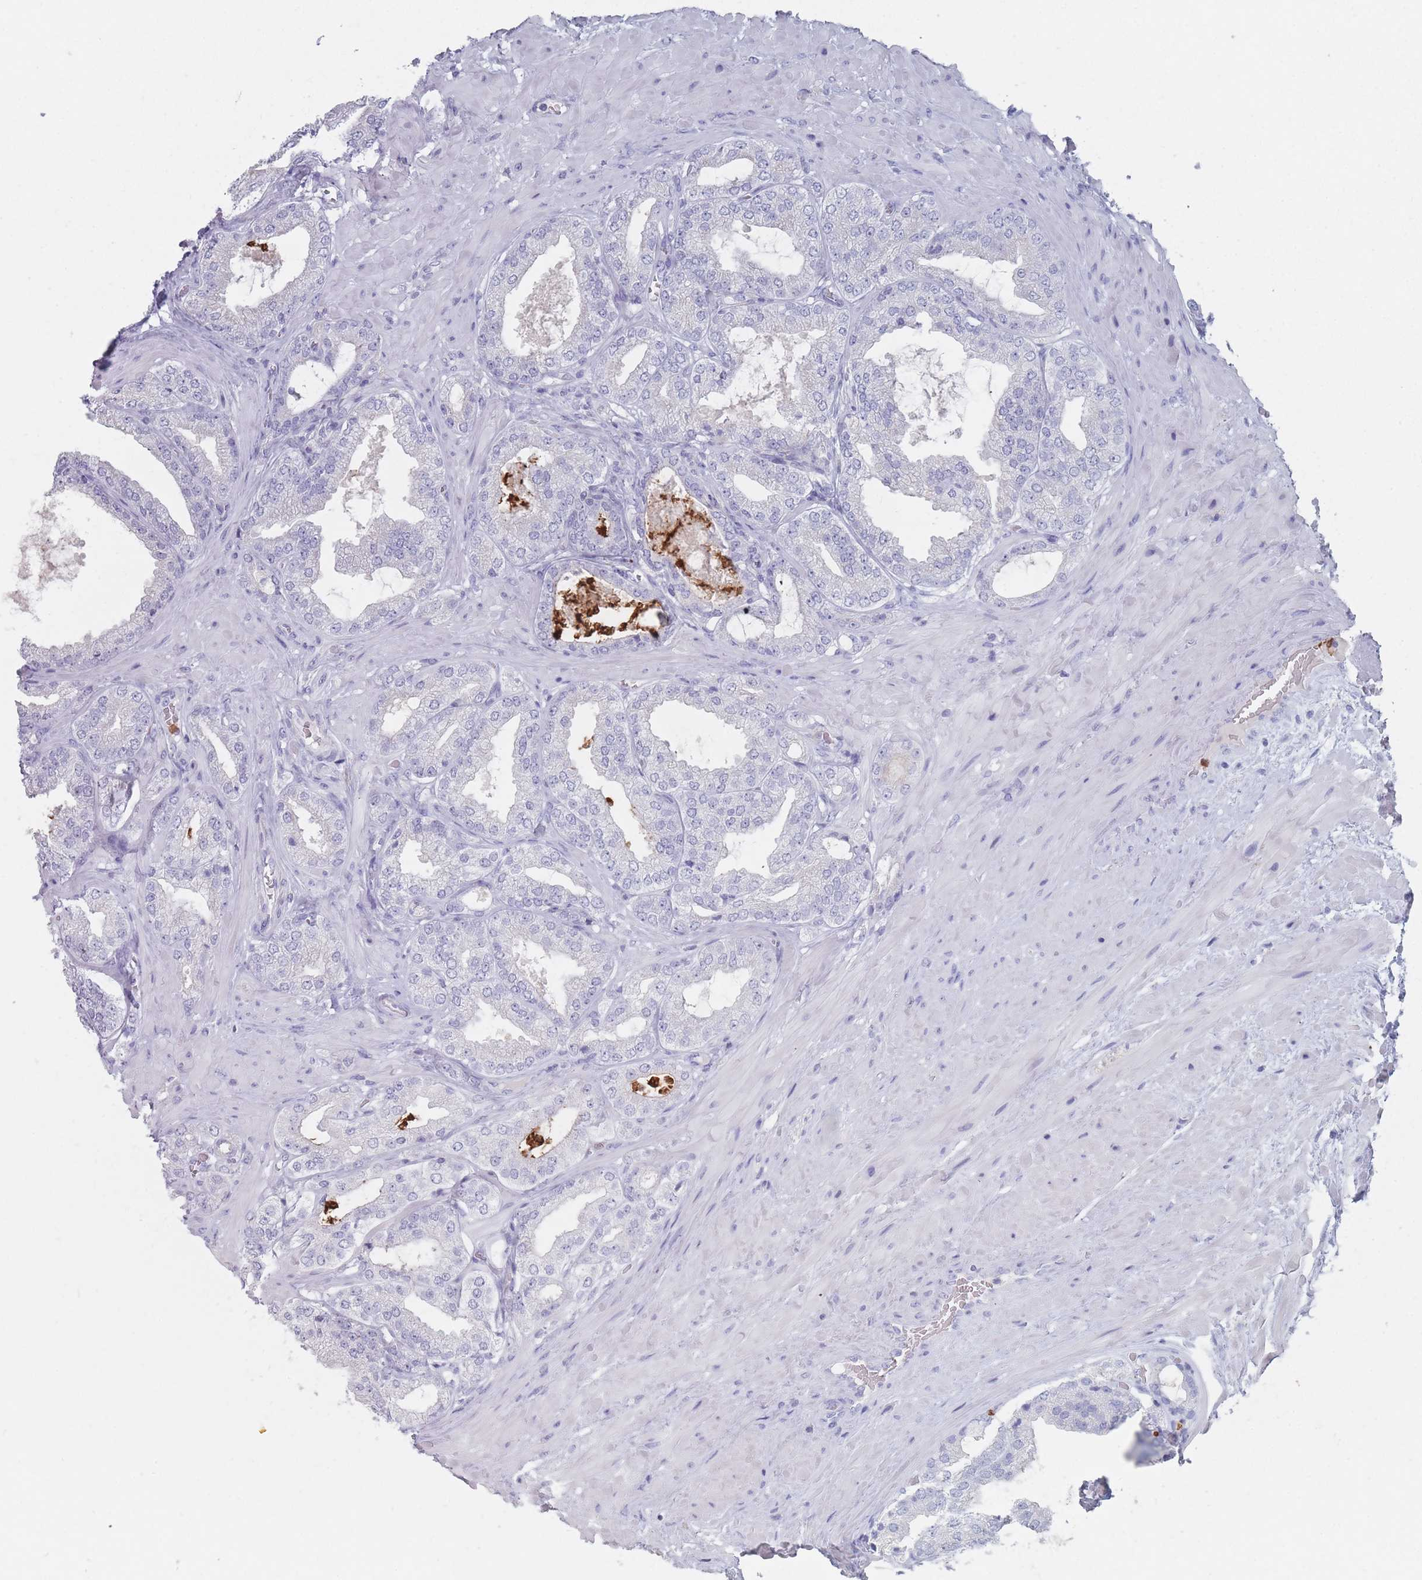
{"staining": {"intensity": "negative", "quantity": "none", "location": "none"}, "tissue": "prostate cancer", "cell_type": "Tumor cells", "image_type": "cancer", "snomed": [{"axis": "morphology", "description": "Adenocarcinoma, Low grade"}, {"axis": "topography", "description": "Prostate"}], "caption": "DAB (3,3'-diaminobenzidine) immunohistochemical staining of low-grade adenocarcinoma (prostate) demonstrates no significant positivity in tumor cells. The staining is performed using DAB brown chromogen with nuclei counter-stained in using hematoxylin.", "gene": "ATP1A3", "patient": {"sex": "male", "age": 63}}